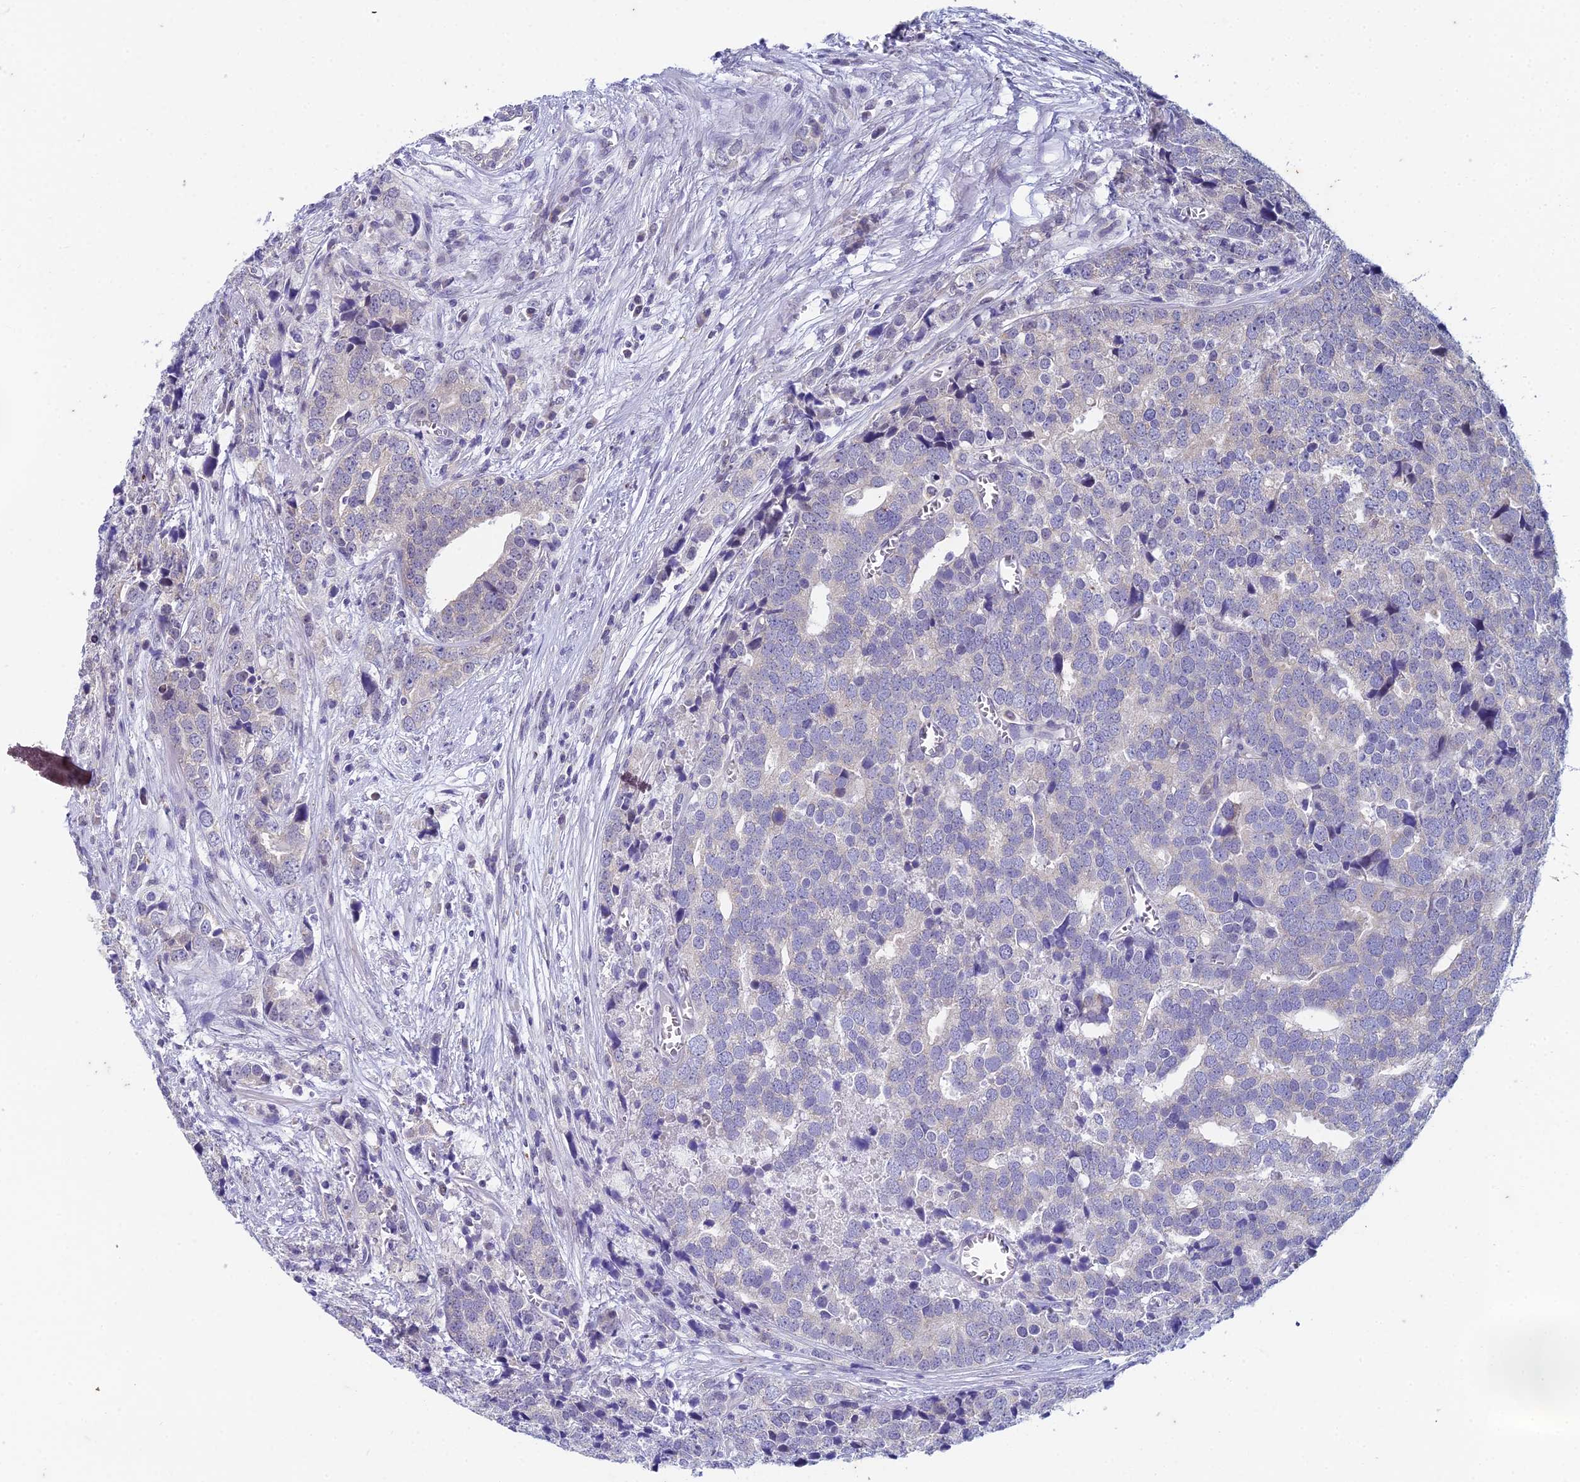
{"staining": {"intensity": "negative", "quantity": "none", "location": "none"}, "tissue": "prostate cancer", "cell_type": "Tumor cells", "image_type": "cancer", "snomed": [{"axis": "morphology", "description": "Adenocarcinoma, High grade"}, {"axis": "topography", "description": "Prostate"}], "caption": "A micrograph of prostate adenocarcinoma (high-grade) stained for a protein reveals no brown staining in tumor cells.", "gene": "EEF2KMT", "patient": {"sex": "male", "age": 71}}